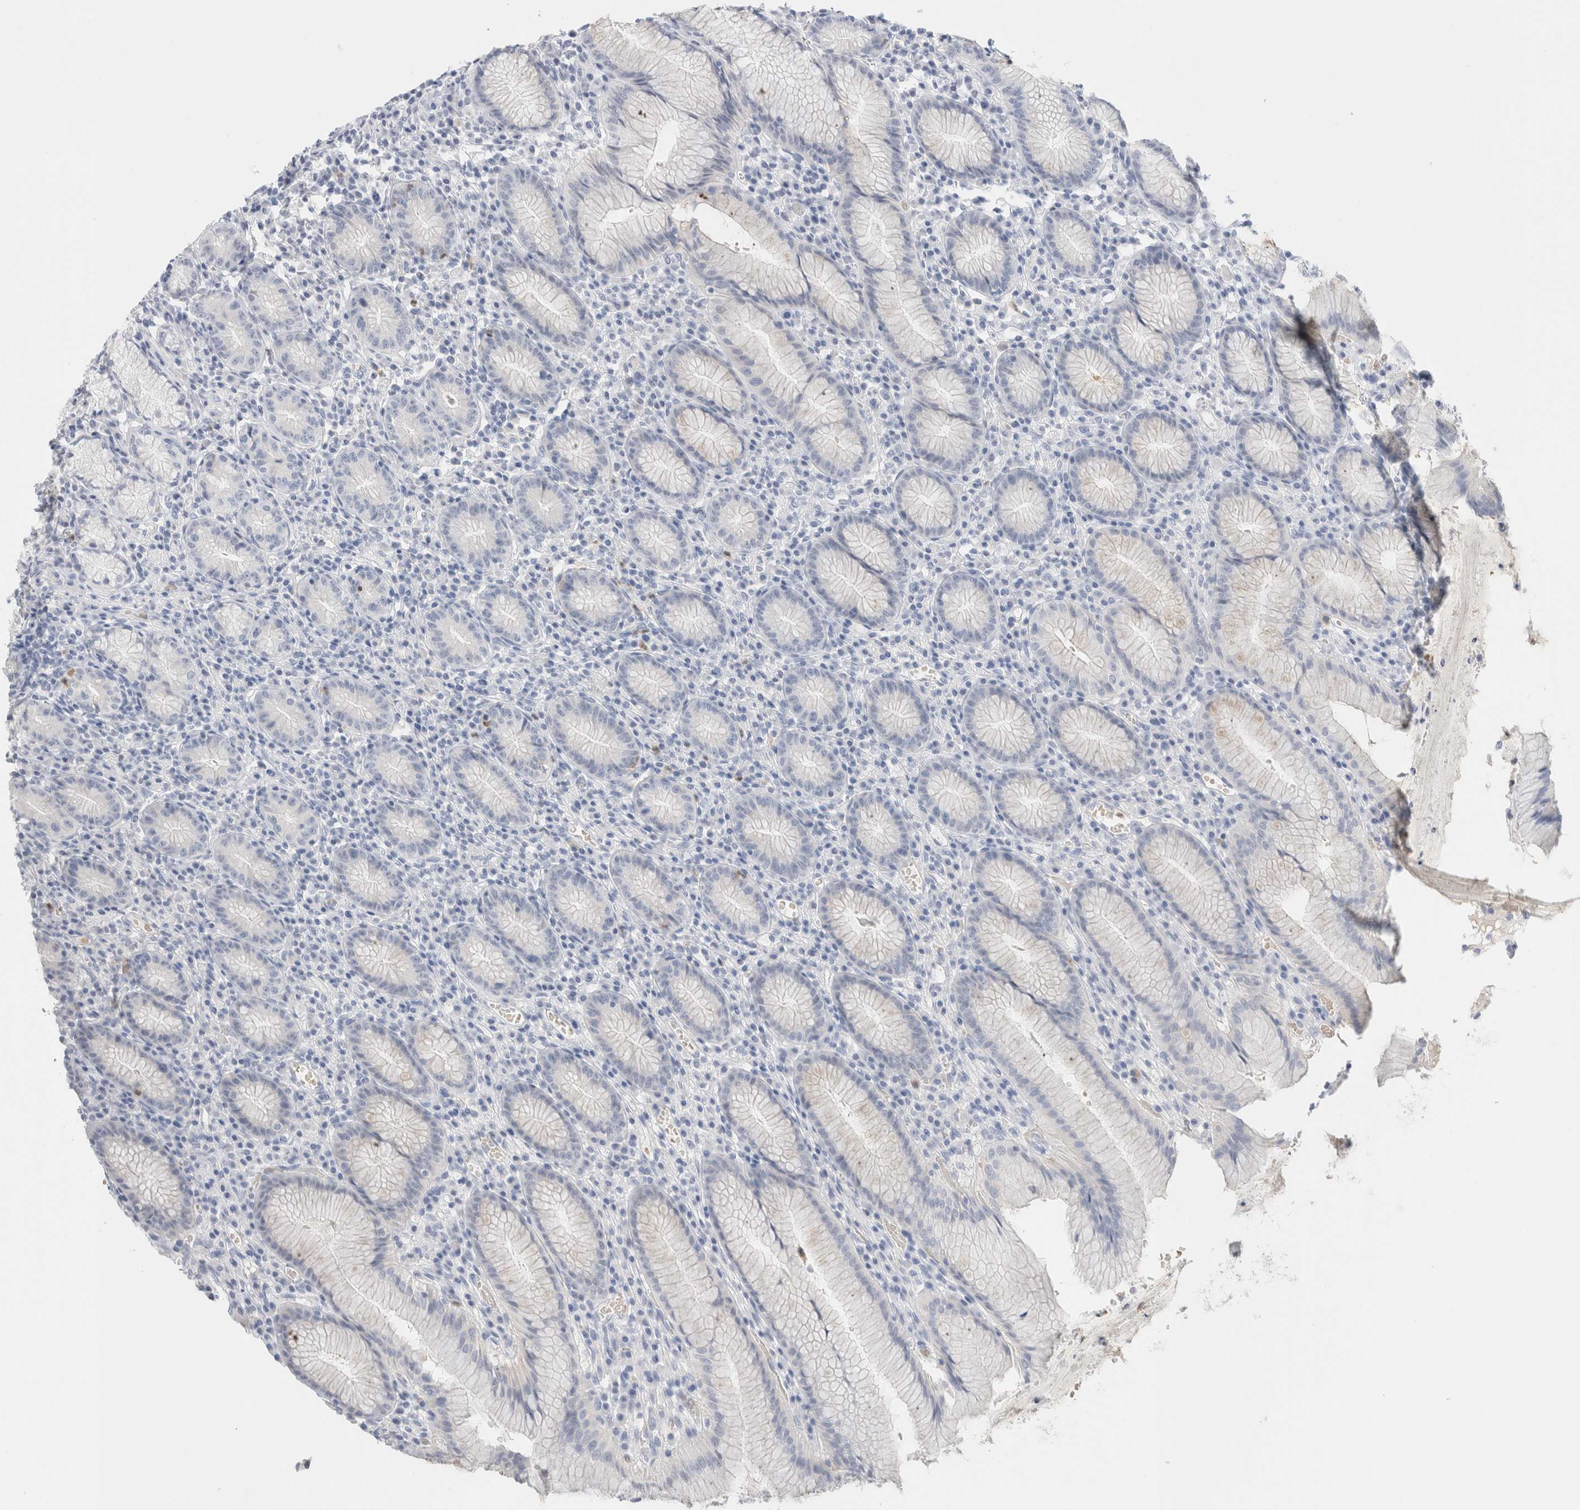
{"staining": {"intensity": "weak", "quantity": "<25%", "location": "cytoplasmic/membranous"}, "tissue": "stomach", "cell_type": "Glandular cells", "image_type": "normal", "snomed": [{"axis": "morphology", "description": "Normal tissue, NOS"}, {"axis": "topography", "description": "Stomach"}], "caption": "IHC image of normal stomach: human stomach stained with DAB (3,3'-diaminobenzidine) shows no significant protein positivity in glandular cells. (DAB (3,3'-diaminobenzidine) immunohistochemistry (IHC) visualized using brightfield microscopy, high magnification).", "gene": "ARG1", "patient": {"sex": "male", "age": 55}}